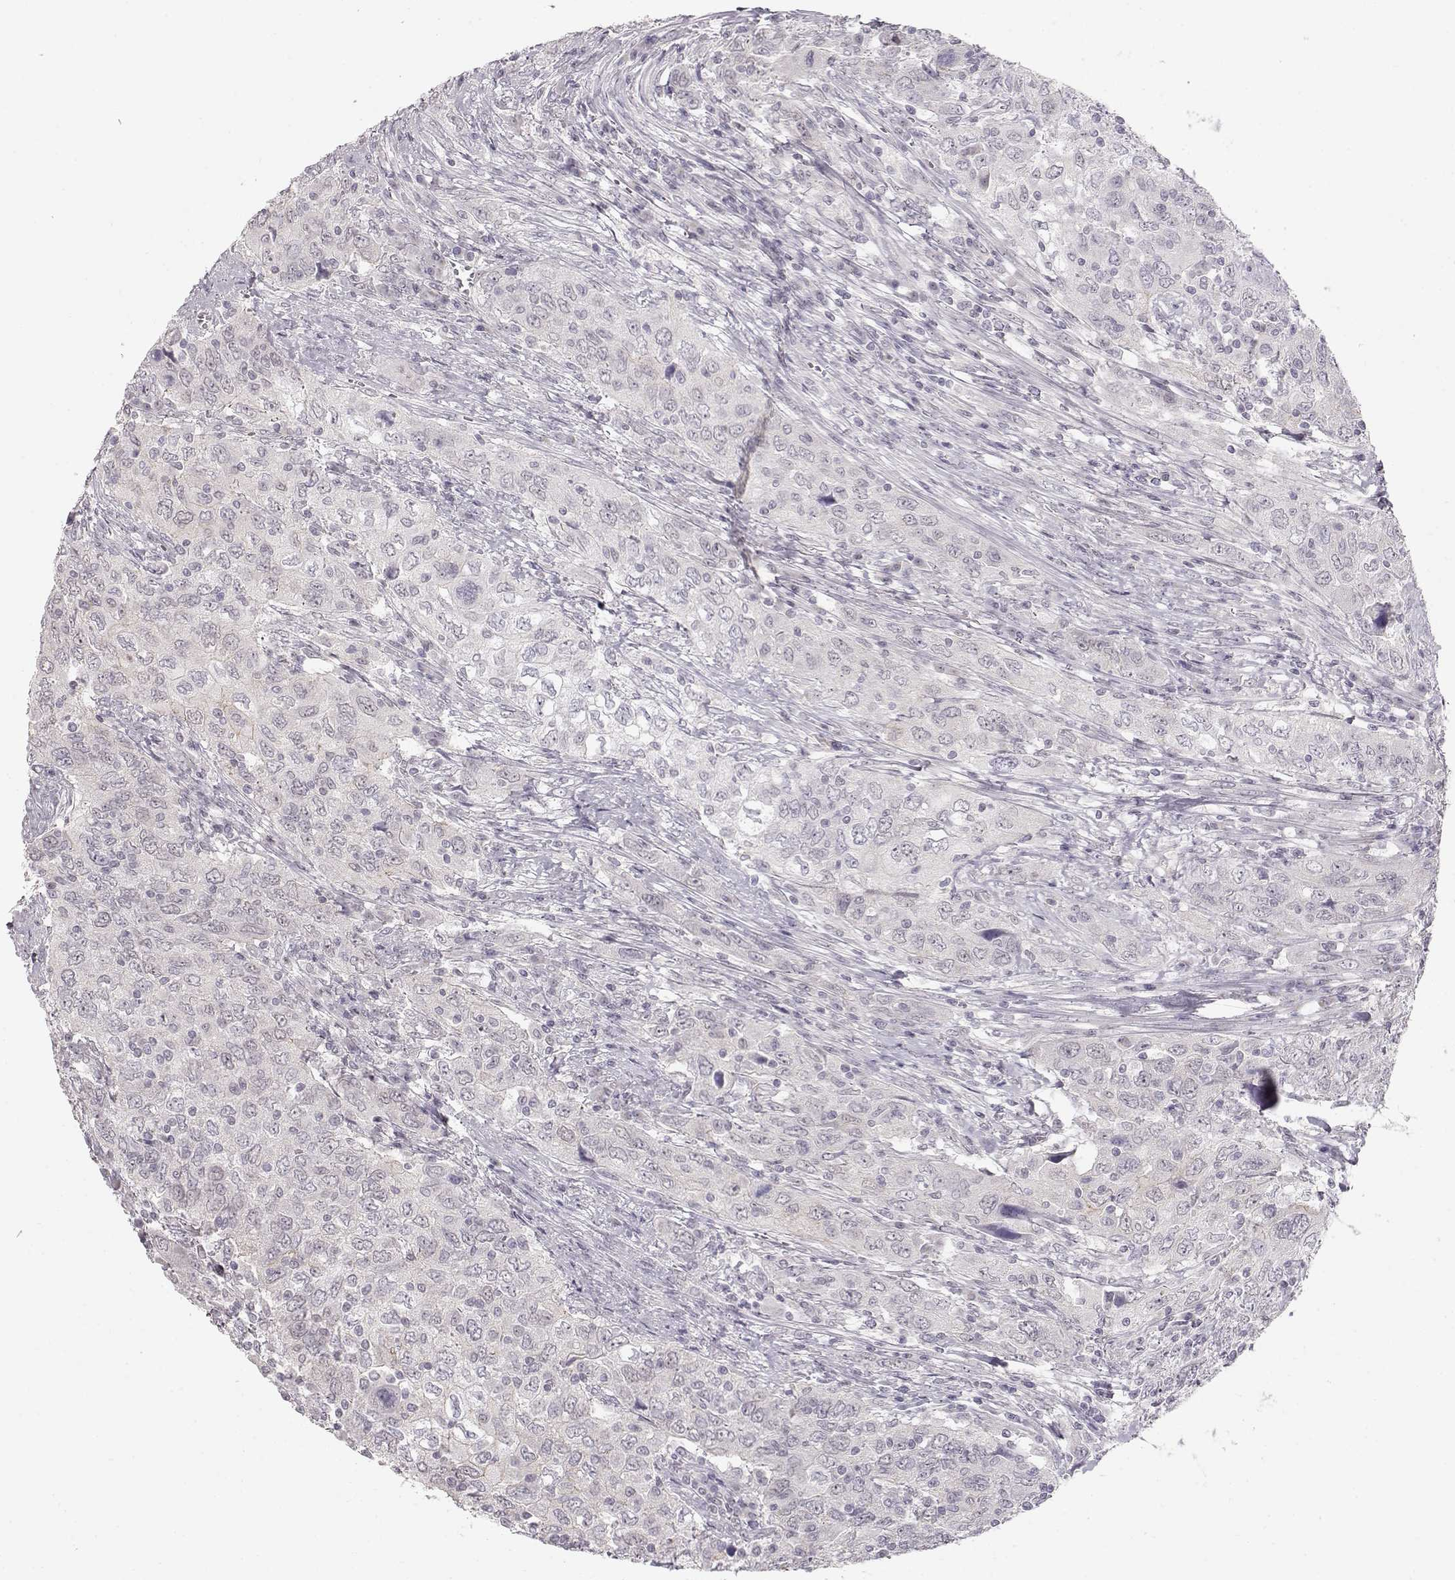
{"staining": {"intensity": "negative", "quantity": "none", "location": "none"}, "tissue": "urothelial cancer", "cell_type": "Tumor cells", "image_type": "cancer", "snomed": [{"axis": "morphology", "description": "Urothelial carcinoma, High grade"}, {"axis": "topography", "description": "Urinary bladder"}], "caption": "Immunohistochemistry micrograph of human urothelial carcinoma (high-grade) stained for a protein (brown), which exhibits no staining in tumor cells.", "gene": "FAM205A", "patient": {"sex": "male", "age": 76}}